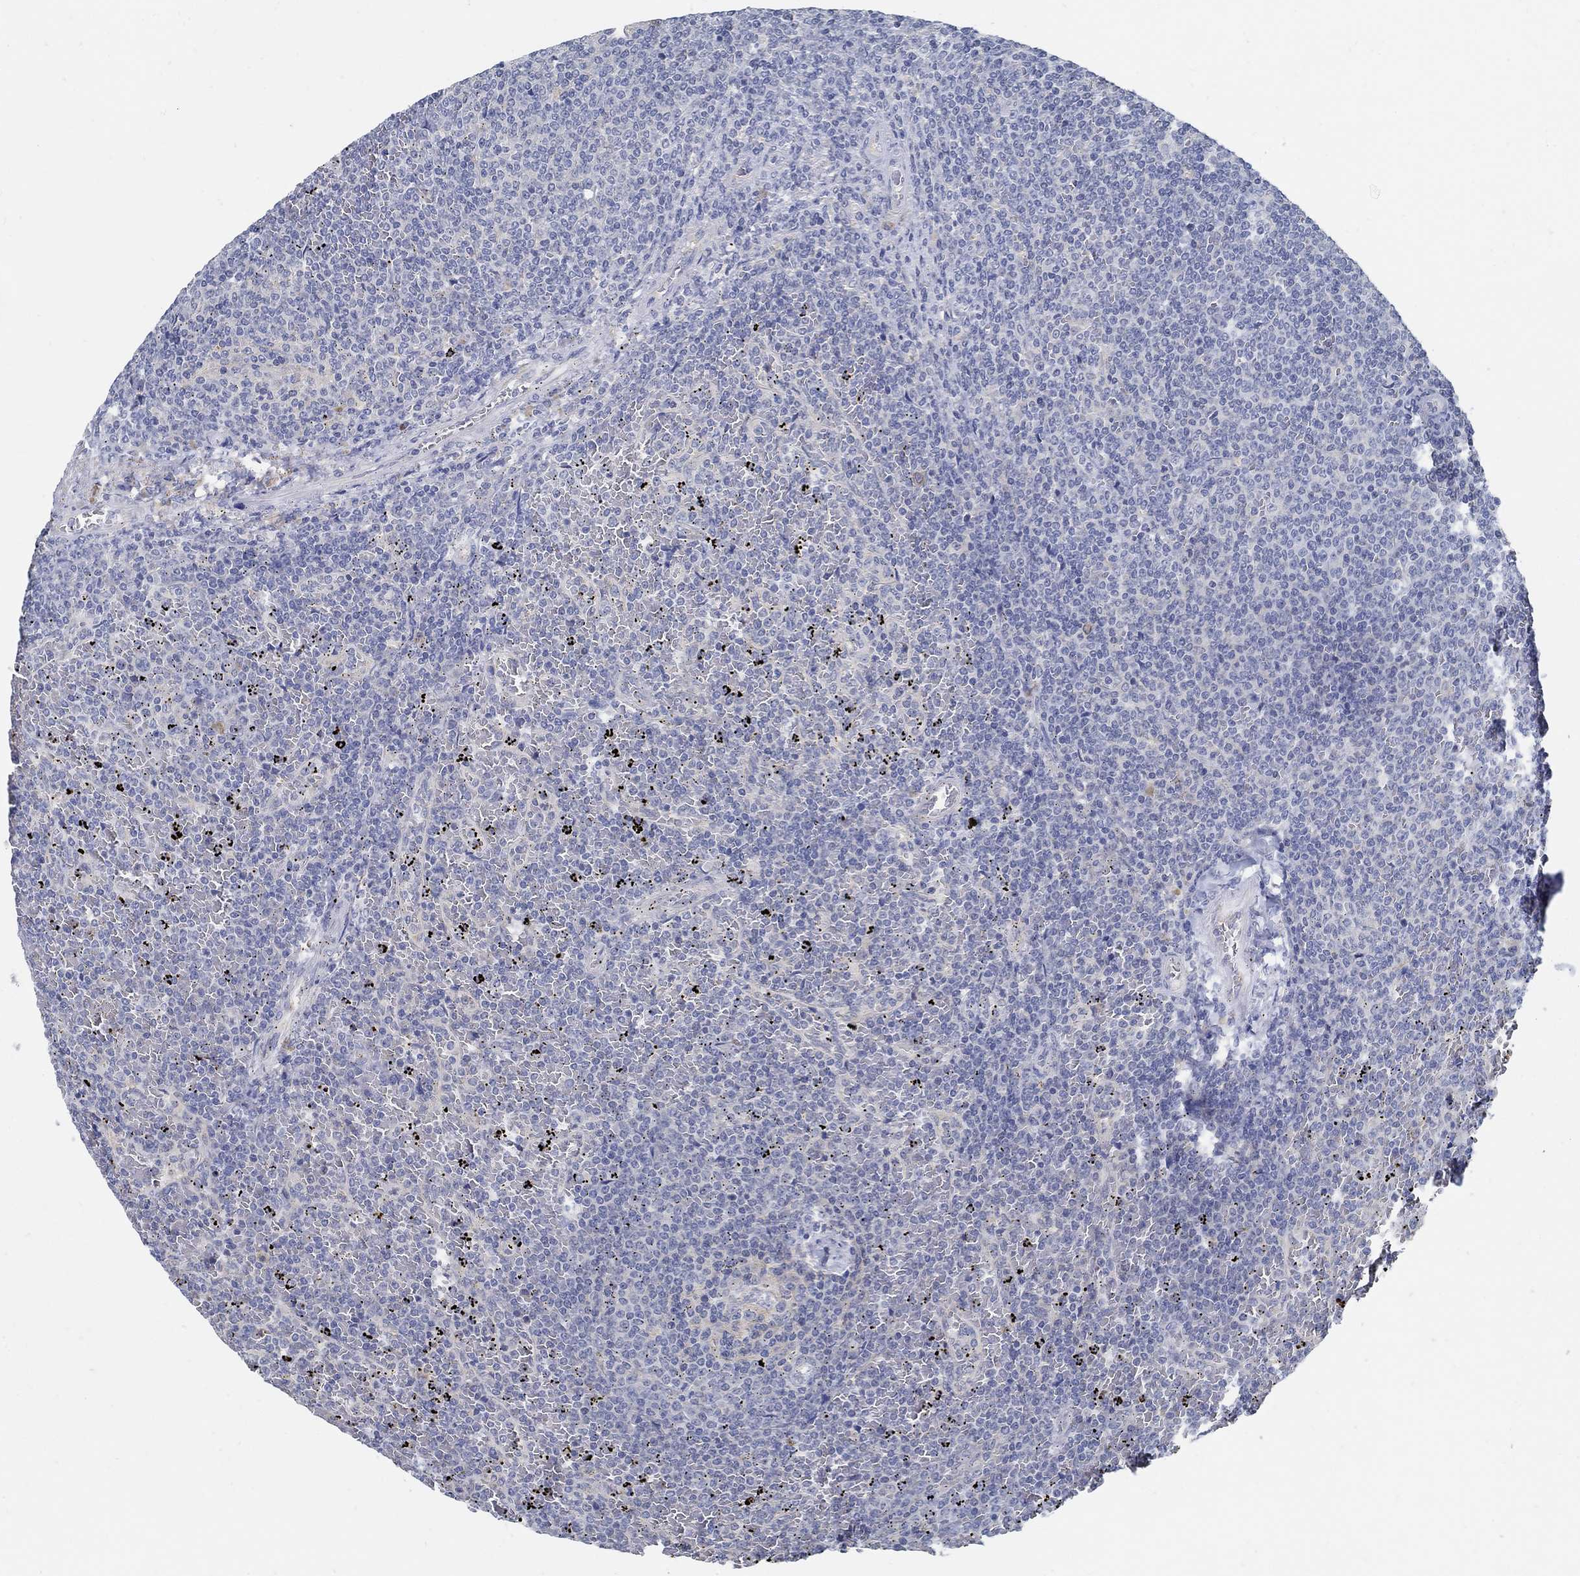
{"staining": {"intensity": "negative", "quantity": "none", "location": "none"}, "tissue": "lymphoma", "cell_type": "Tumor cells", "image_type": "cancer", "snomed": [{"axis": "morphology", "description": "Malignant lymphoma, non-Hodgkin's type, Low grade"}, {"axis": "topography", "description": "Spleen"}], "caption": "Lymphoma stained for a protein using IHC exhibits no positivity tumor cells.", "gene": "PCDH11X", "patient": {"sex": "female", "age": 77}}